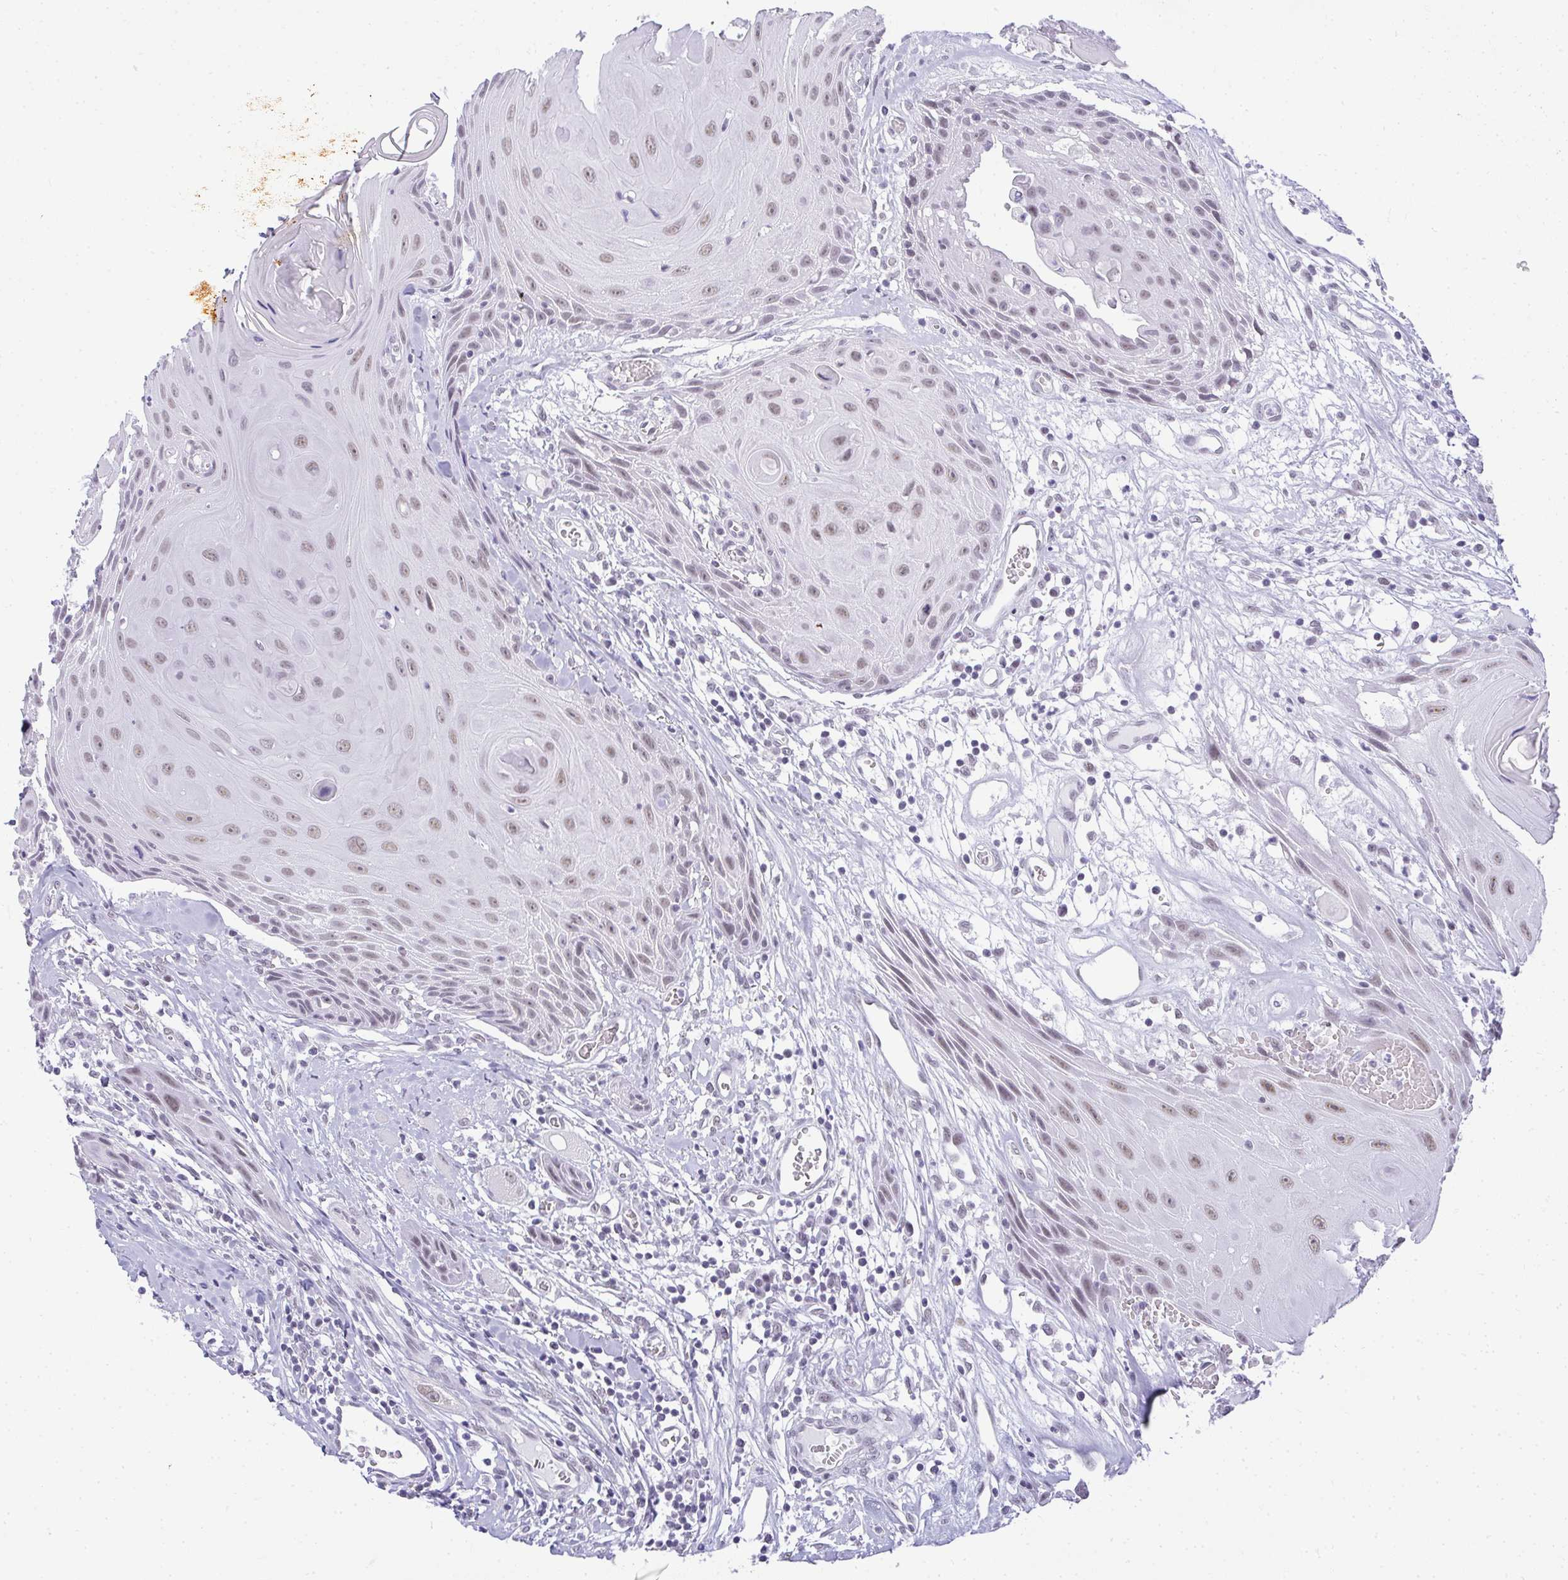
{"staining": {"intensity": "weak", "quantity": ">75%", "location": "nuclear"}, "tissue": "head and neck cancer", "cell_type": "Tumor cells", "image_type": "cancer", "snomed": [{"axis": "morphology", "description": "Squamous cell carcinoma, NOS"}, {"axis": "topography", "description": "Oral tissue"}, {"axis": "topography", "description": "Head-Neck"}], "caption": "Protein staining of head and neck cancer (squamous cell carcinoma) tissue displays weak nuclear expression in approximately >75% of tumor cells.", "gene": "PLA2G1B", "patient": {"sex": "male", "age": 49}}